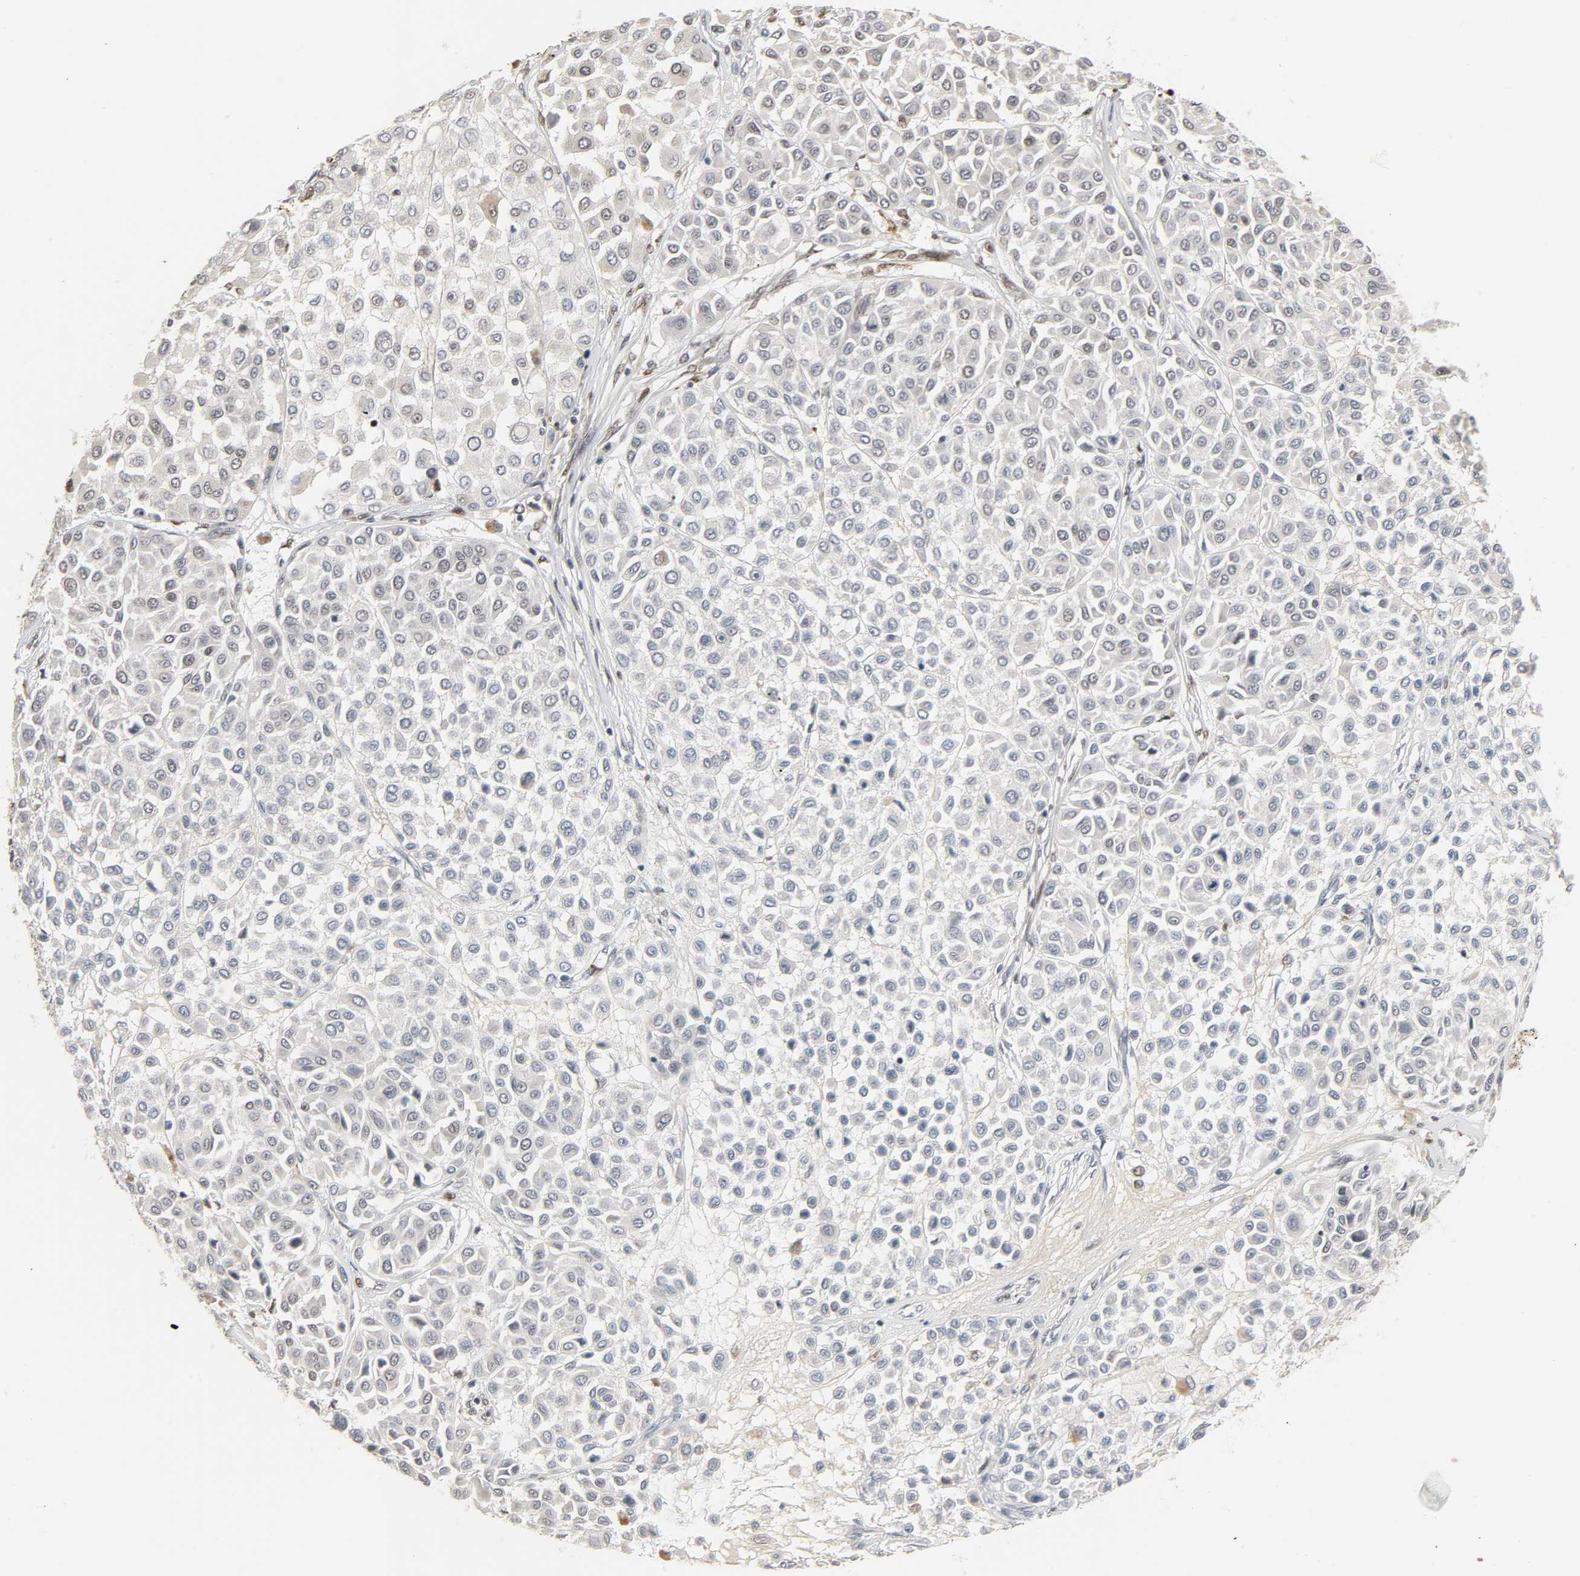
{"staining": {"intensity": "weak", "quantity": "<25%", "location": "nuclear"}, "tissue": "melanoma", "cell_type": "Tumor cells", "image_type": "cancer", "snomed": [{"axis": "morphology", "description": "Malignant melanoma, Metastatic site"}, {"axis": "topography", "description": "Soft tissue"}], "caption": "The histopathology image demonstrates no staining of tumor cells in melanoma.", "gene": "DAZAP1", "patient": {"sex": "male", "age": 41}}